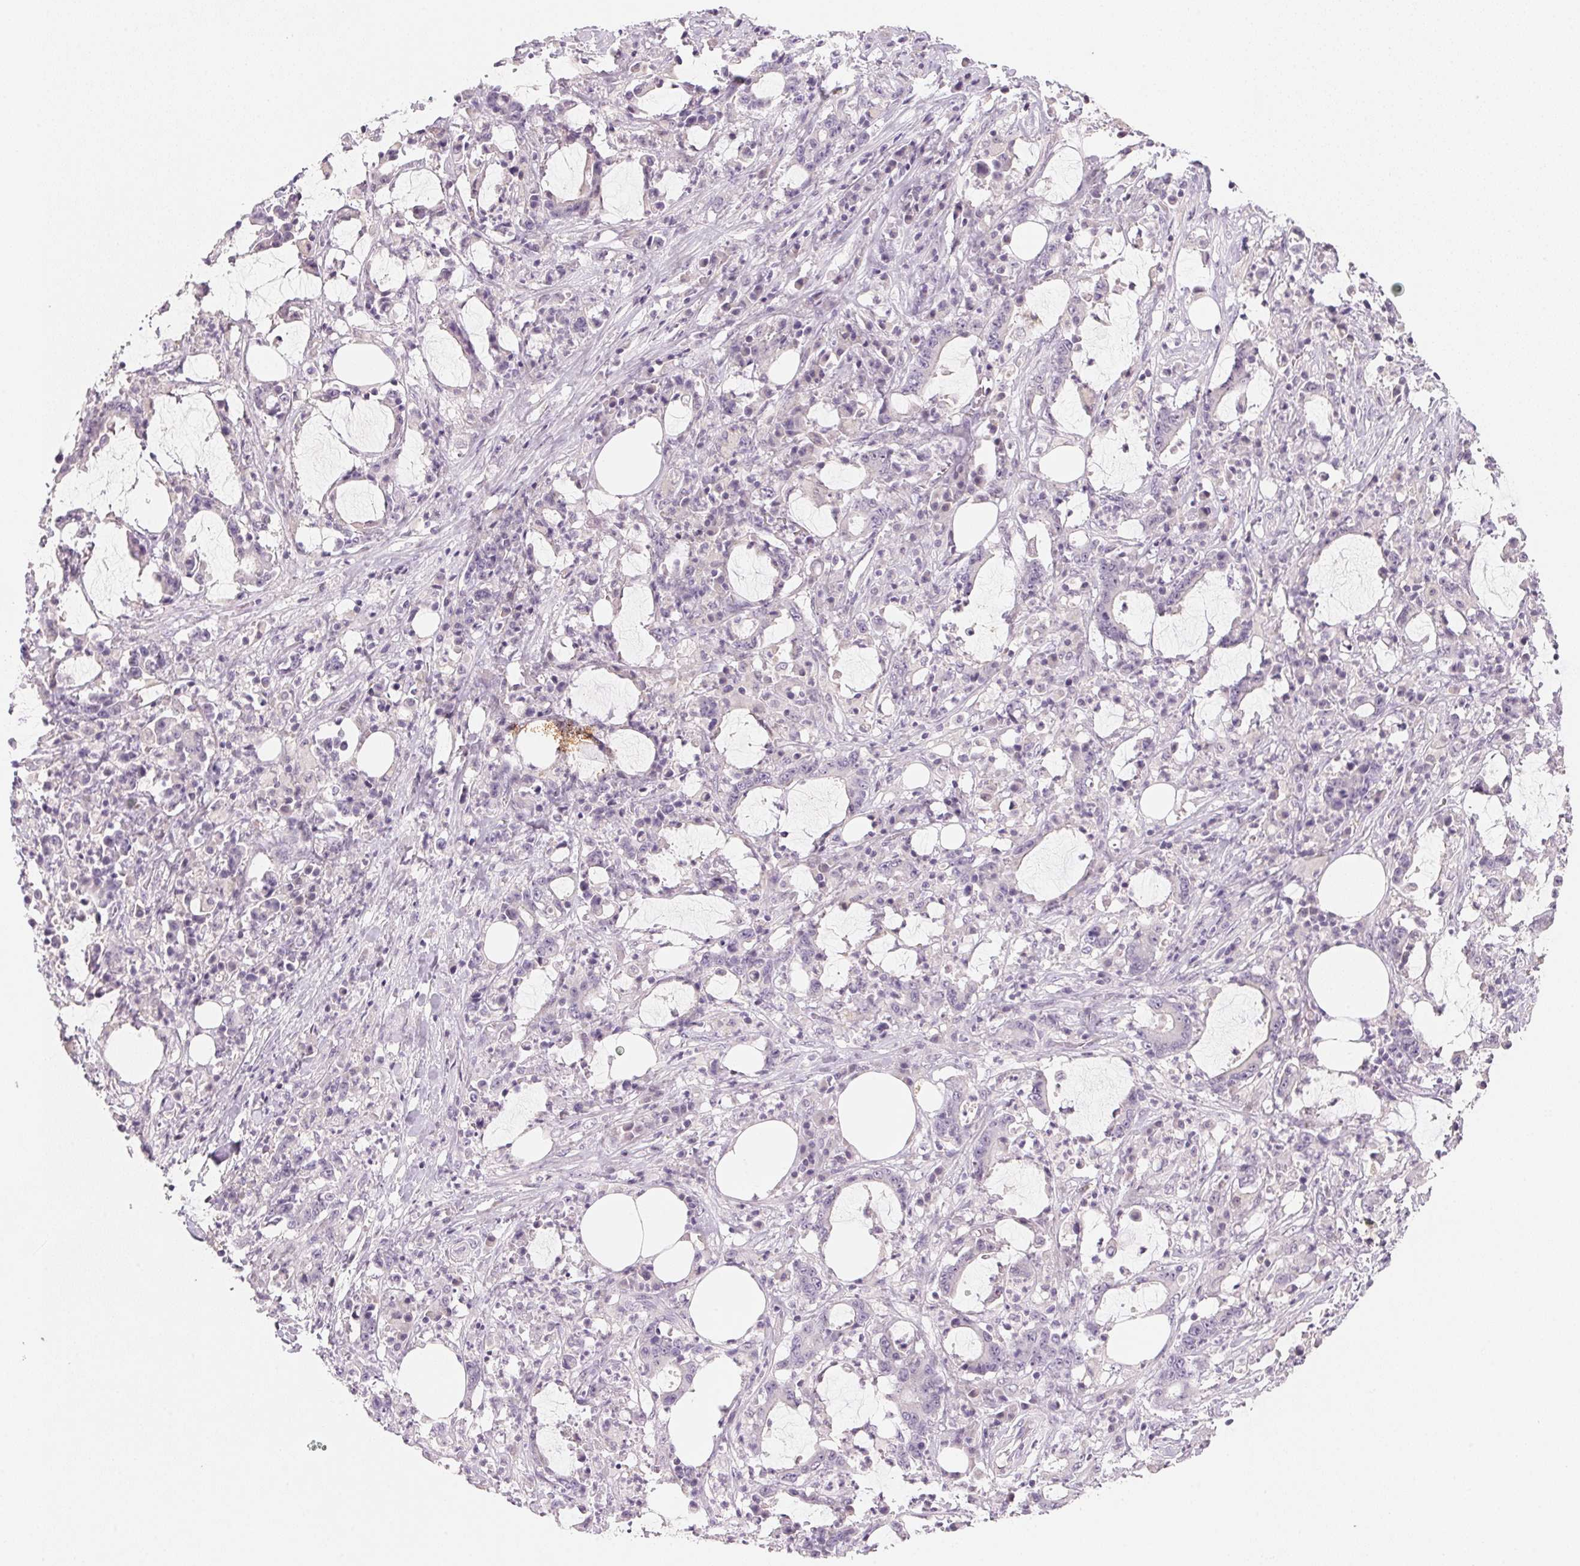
{"staining": {"intensity": "negative", "quantity": "none", "location": "none"}, "tissue": "stomach cancer", "cell_type": "Tumor cells", "image_type": "cancer", "snomed": [{"axis": "morphology", "description": "Adenocarcinoma, NOS"}, {"axis": "topography", "description": "Stomach, upper"}], "caption": "An image of human stomach cancer (adenocarcinoma) is negative for staining in tumor cells. (Stains: DAB (3,3'-diaminobenzidine) IHC with hematoxylin counter stain, Microscopy: brightfield microscopy at high magnification).", "gene": "MCOLN3", "patient": {"sex": "male", "age": 68}}